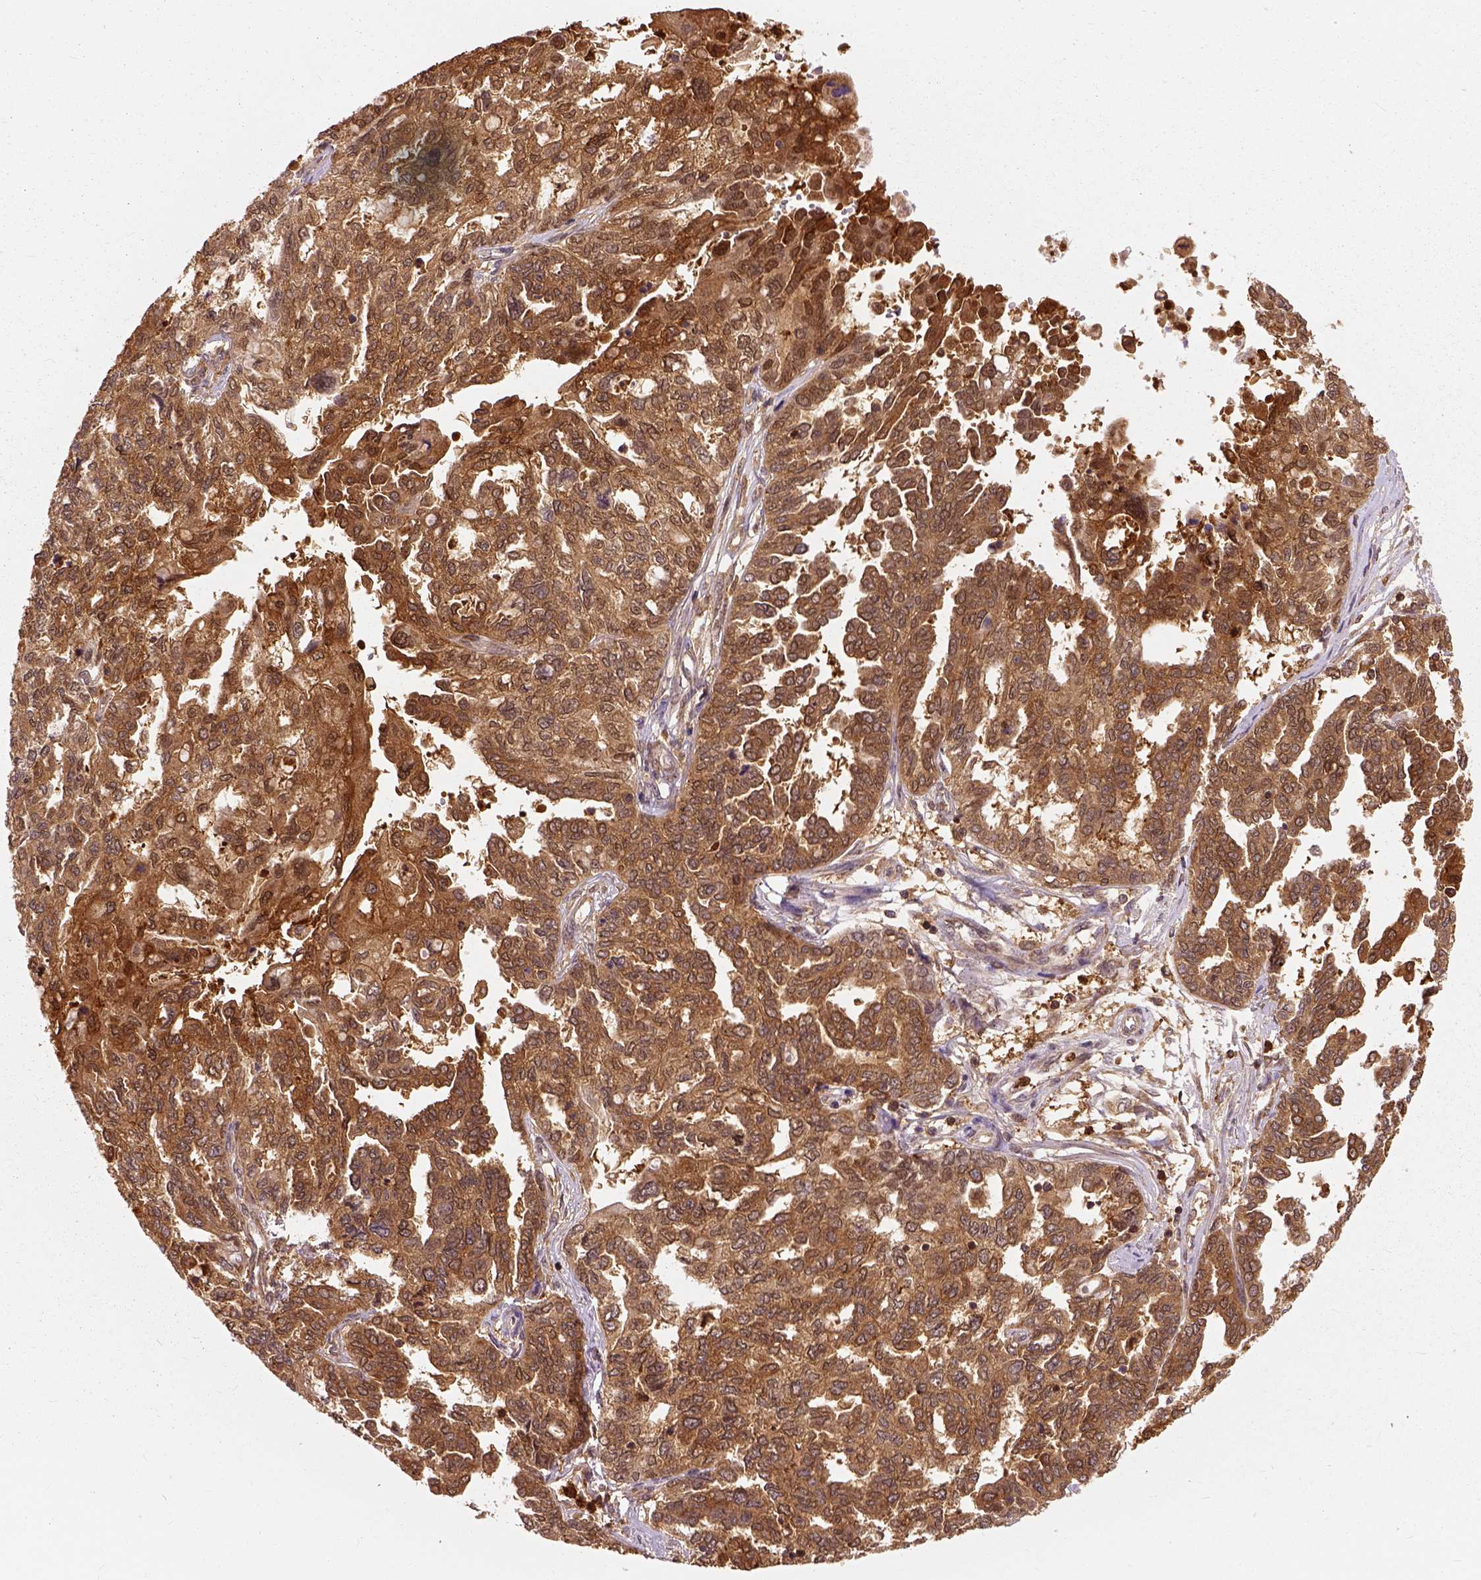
{"staining": {"intensity": "strong", "quantity": ">75%", "location": "cytoplasmic/membranous"}, "tissue": "ovarian cancer", "cell_type": "Tumor cells", "image_type": "cancer", "snomed": [{"axis": "morphology", "description": "Cystadenocarcinoma, serous, NOS"}, {"axis": "topography", "description": "Ovary"}], "caption": "Protein expression analysis of serous cystadenocarcinoma (ovarian) shows strong cytoplasmic/membranous positivity in about >75% of tumor cells. (Stains: DAB (3,3'-diaminobenzidine) in brown, nuclei in blue, Microscopy: brightfield microscopy at high magnification).", "gene": "GPI", "patient": {"sex": "female", "age": 53}}